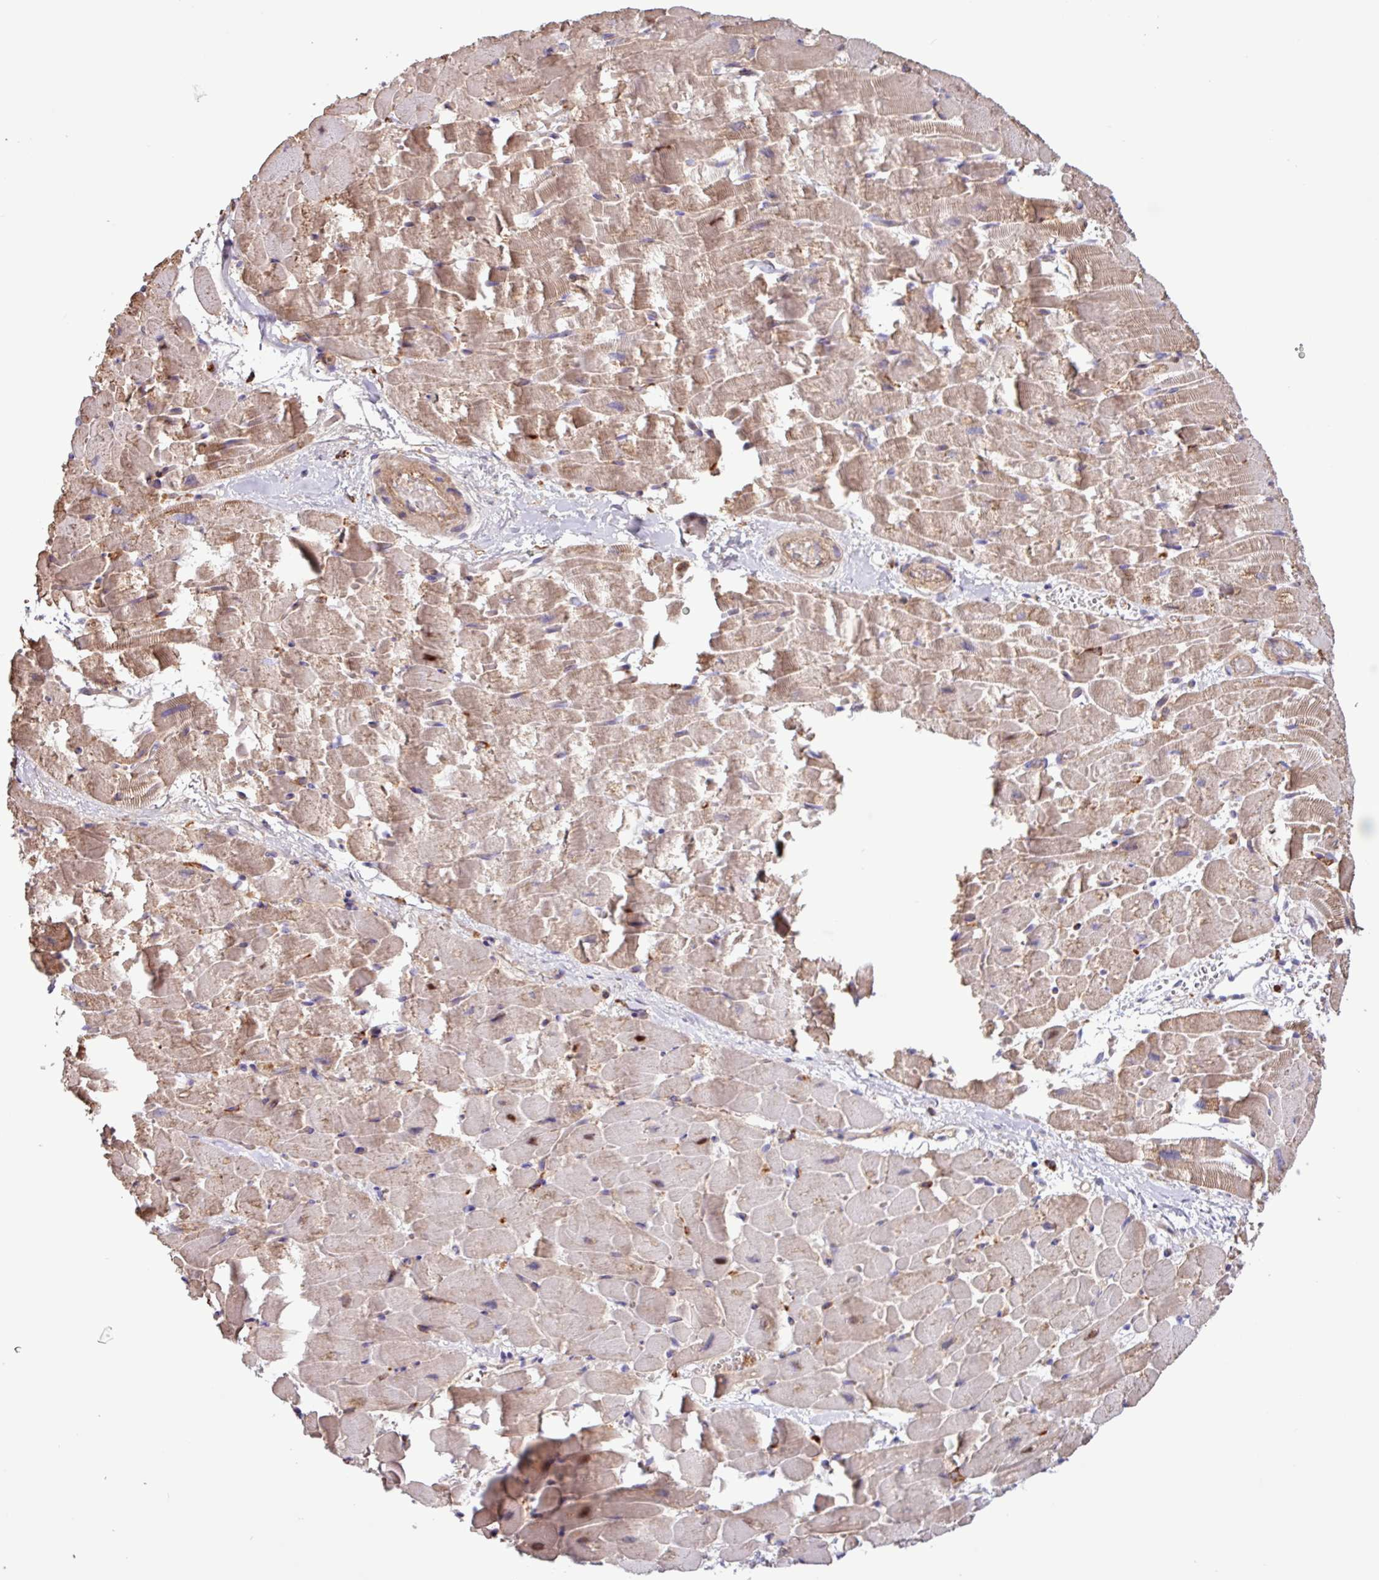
{"staining": {"intensity": "moderate", "quantity": "25%-75%", "location": "cytoplasmic/membranous"}, "tissue": "heart muscle", "cell_type": "Cardiomyocytes", "image_type": "normal", "snomed": [{"axis": "morphology", "description": "Normal tissue, NOS"}, {"axis": "topography", "description": "Heart"}], "caption": "High-magnification brightfield microscopy of benign heart muscle stained with DAB (brown) and counterstained with hematoxylin (blue). cardiomyocytes exhibit moderate cytoplasmic/membranous expression is present in about25%-75% of cells.", "gene": "ACTR3B", "patient": {"sex": "male", "age": 37}}